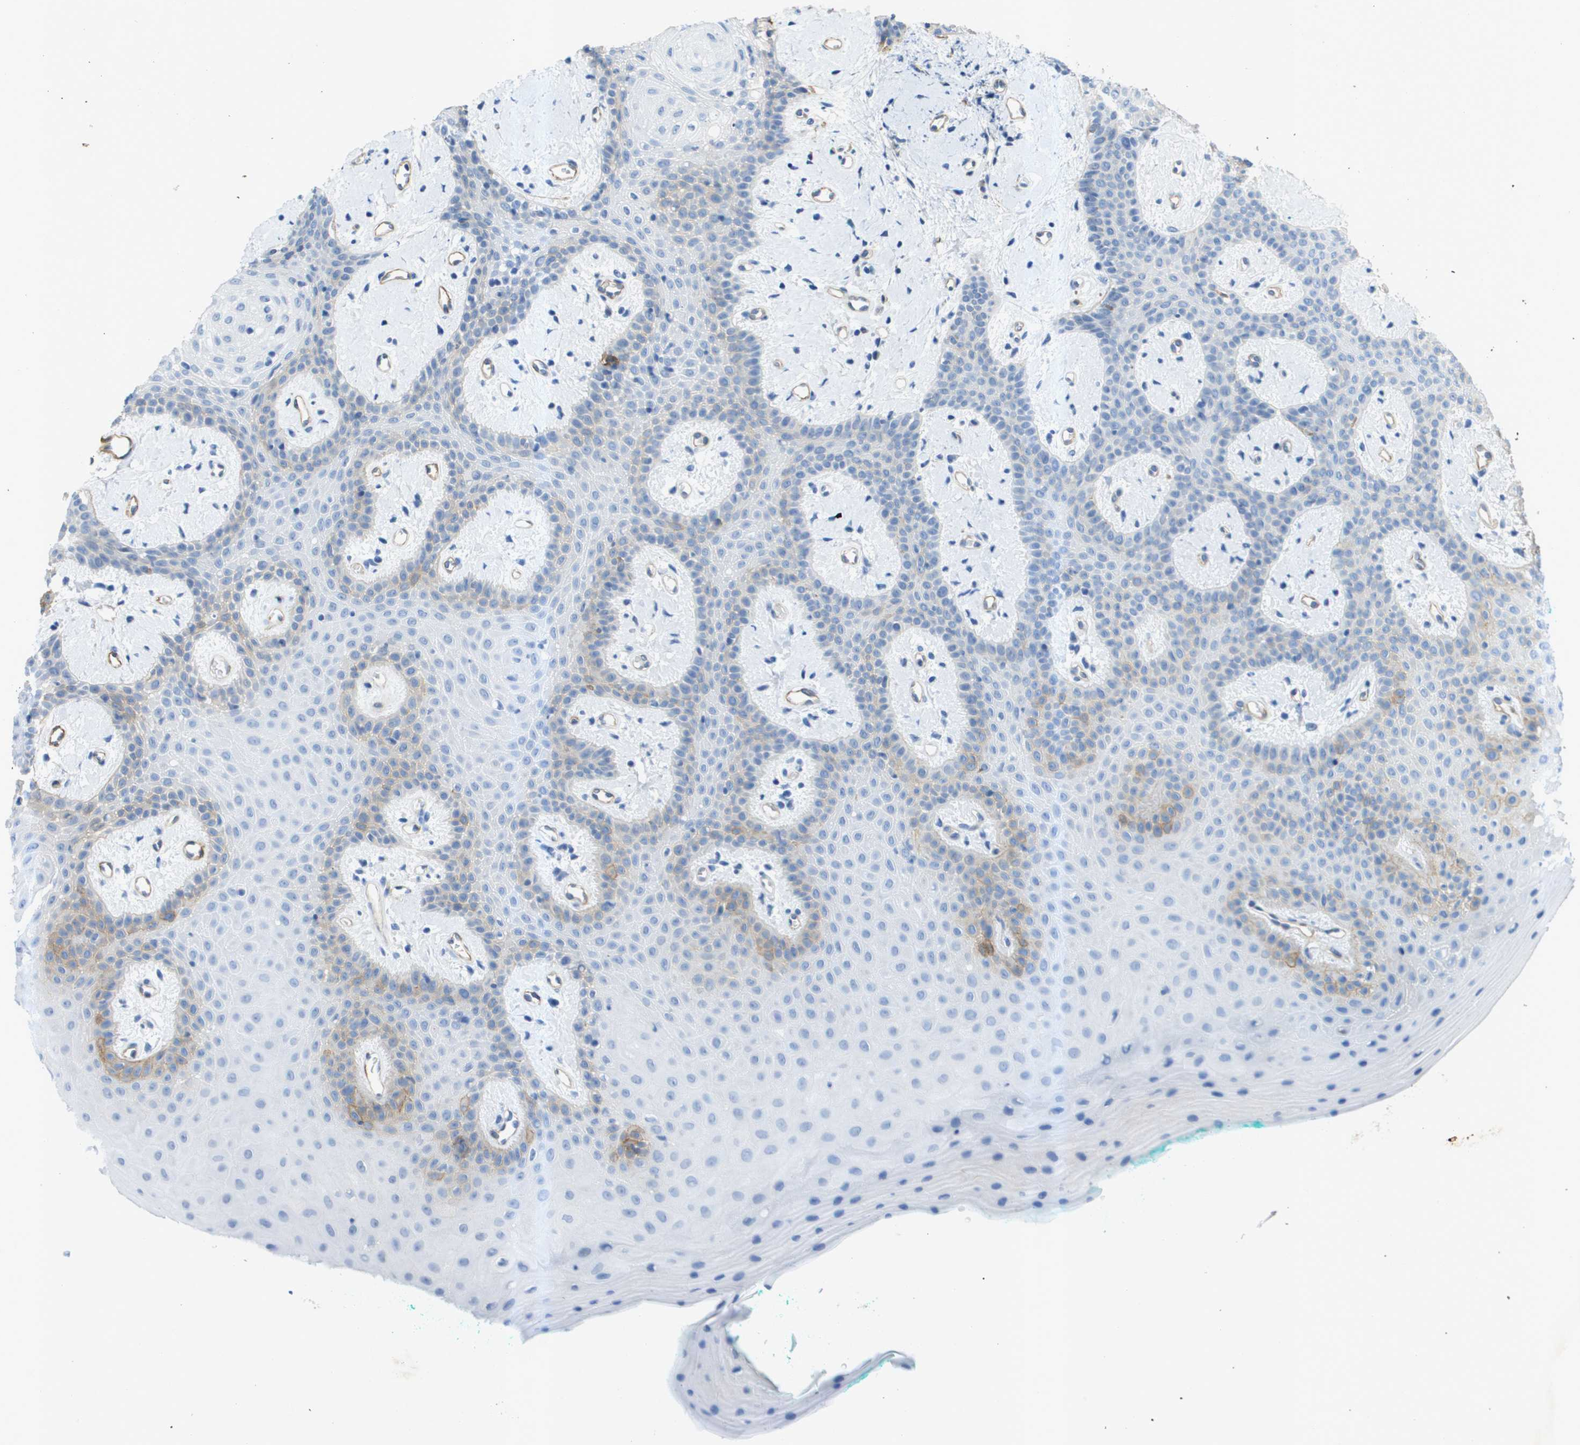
{"staining": {"intensity": "moderate", "quantity": "<25%", "location": "cytoplasmic/membranous"}, "tissue": "oral mucosa", "cell_type": "Squamous epithelial cells", "image_type": "normal", "snomed": [{"axis": "morphology", "description": "Normal tissue, NOS"}, {"axis": "morphology", "description": "Squamous cell carcinoma, NOS"}, {"axis": "topography", "description": "Oral tissue"}, {"axis": "topography", "description": "Salivary gland"}, {"axis": "topography", "description": "Head-Neck"}], "caption": "Oral mucosa stained for a protein shows moderate cytoplasmic/membranous positivity in squamous epithelial cells.", "gene": "ITGA6", "patient": {"sex": "female", "age": 62}}